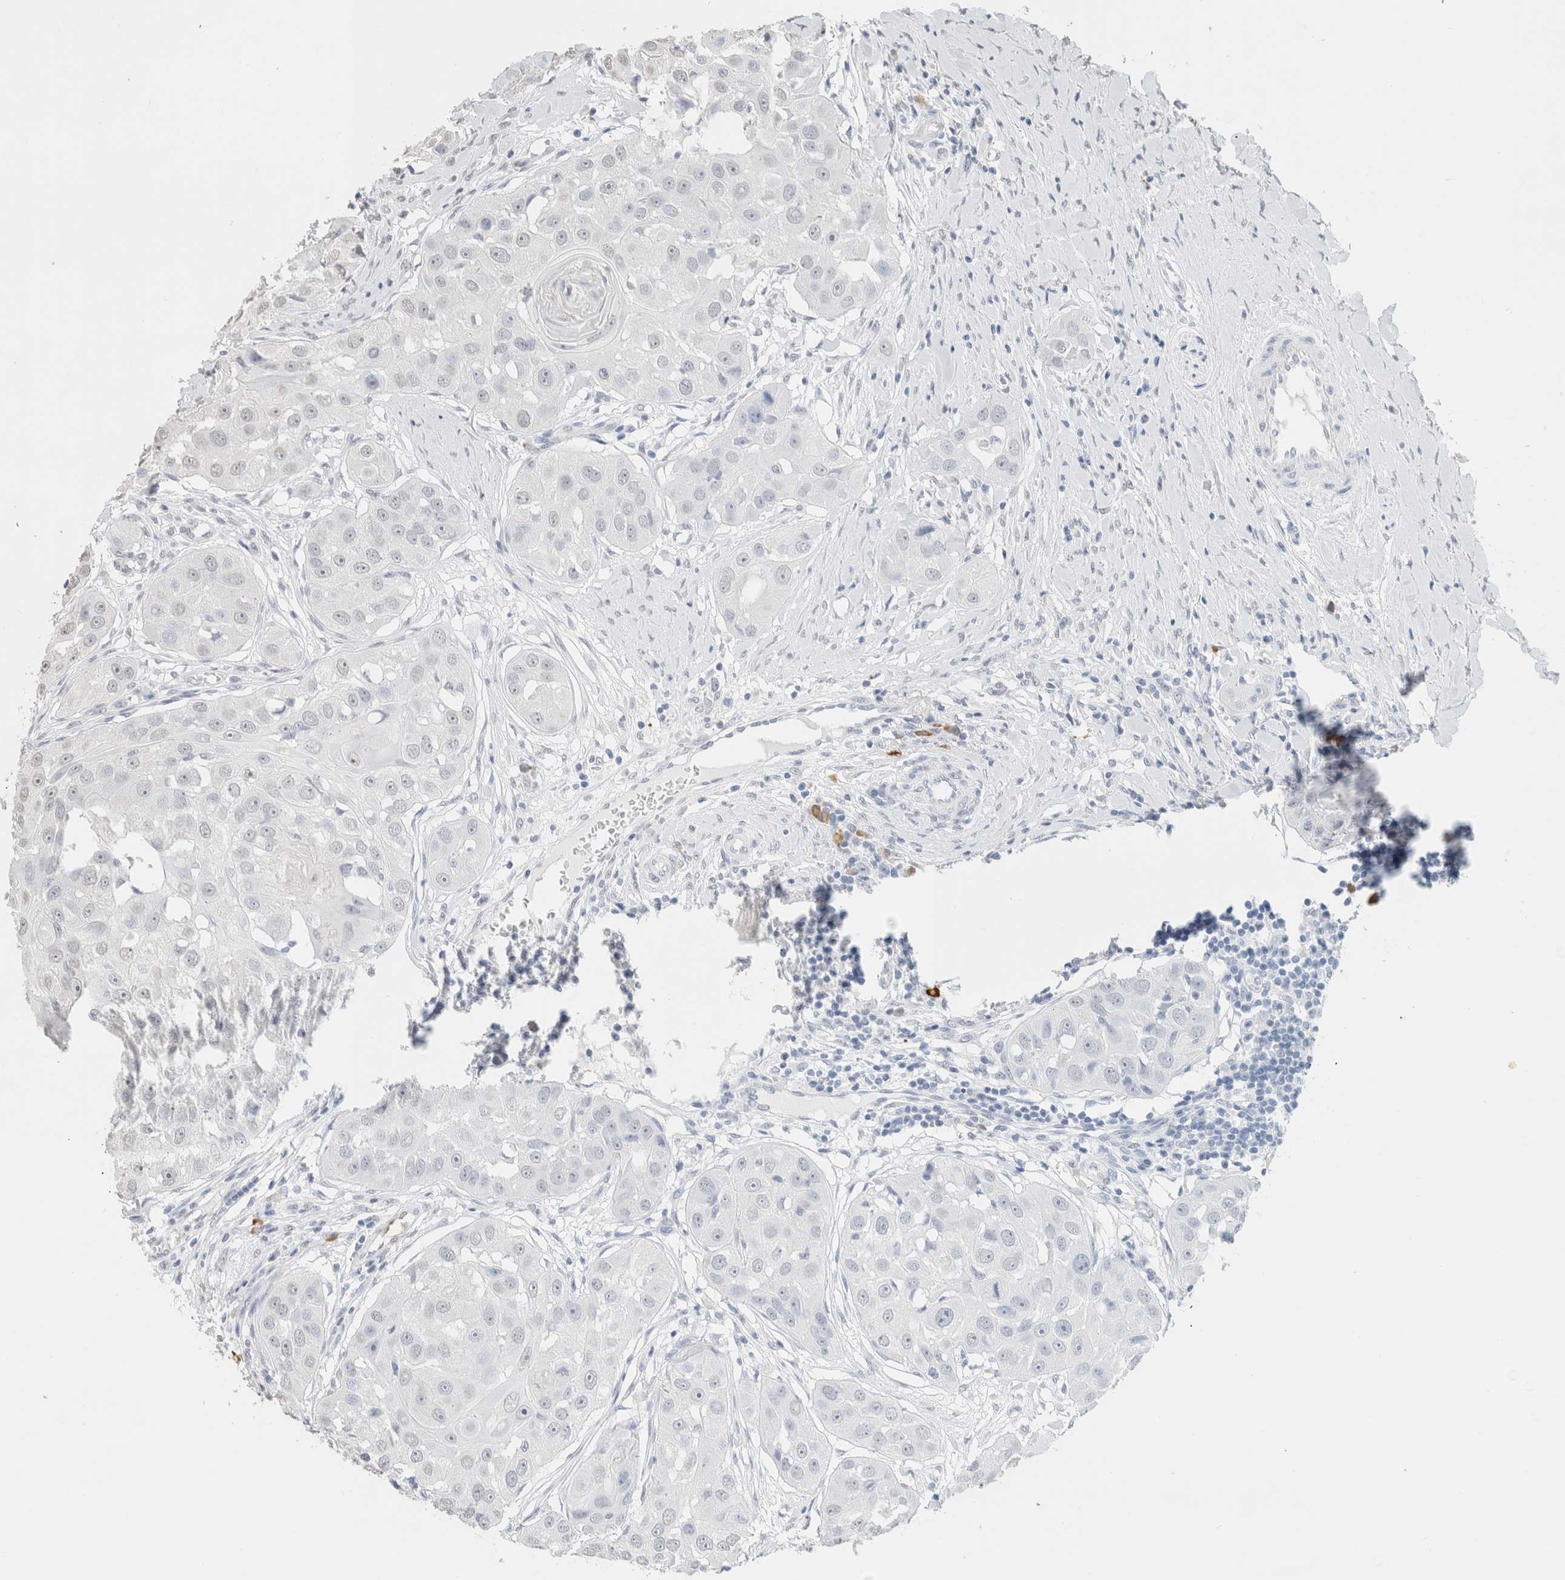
{"staining": {"intensity": "negative", "quantity": "none", "location": "none"}, "tissue": "head and neck cancer", "cell_type": "Tumor cells", "image_type": "cancer", "snomed": [{"axis": "morphology", "description": "Normal tissue, NOS"}, {"axis": "morphology", "description": "Squamous cell carcinoma, NOS"}, {"axis": "topography", "description": "Skeletal muscle"}, {"axis": "topography", "description": "Head-Neck"}], "caption": "Immunohistochemical staining of head and neck squamous cell carcinoma demonstrates no significant staining in tumor cells.", "gene": "CD80", "patient": {"sex": "male", "age": 51}}